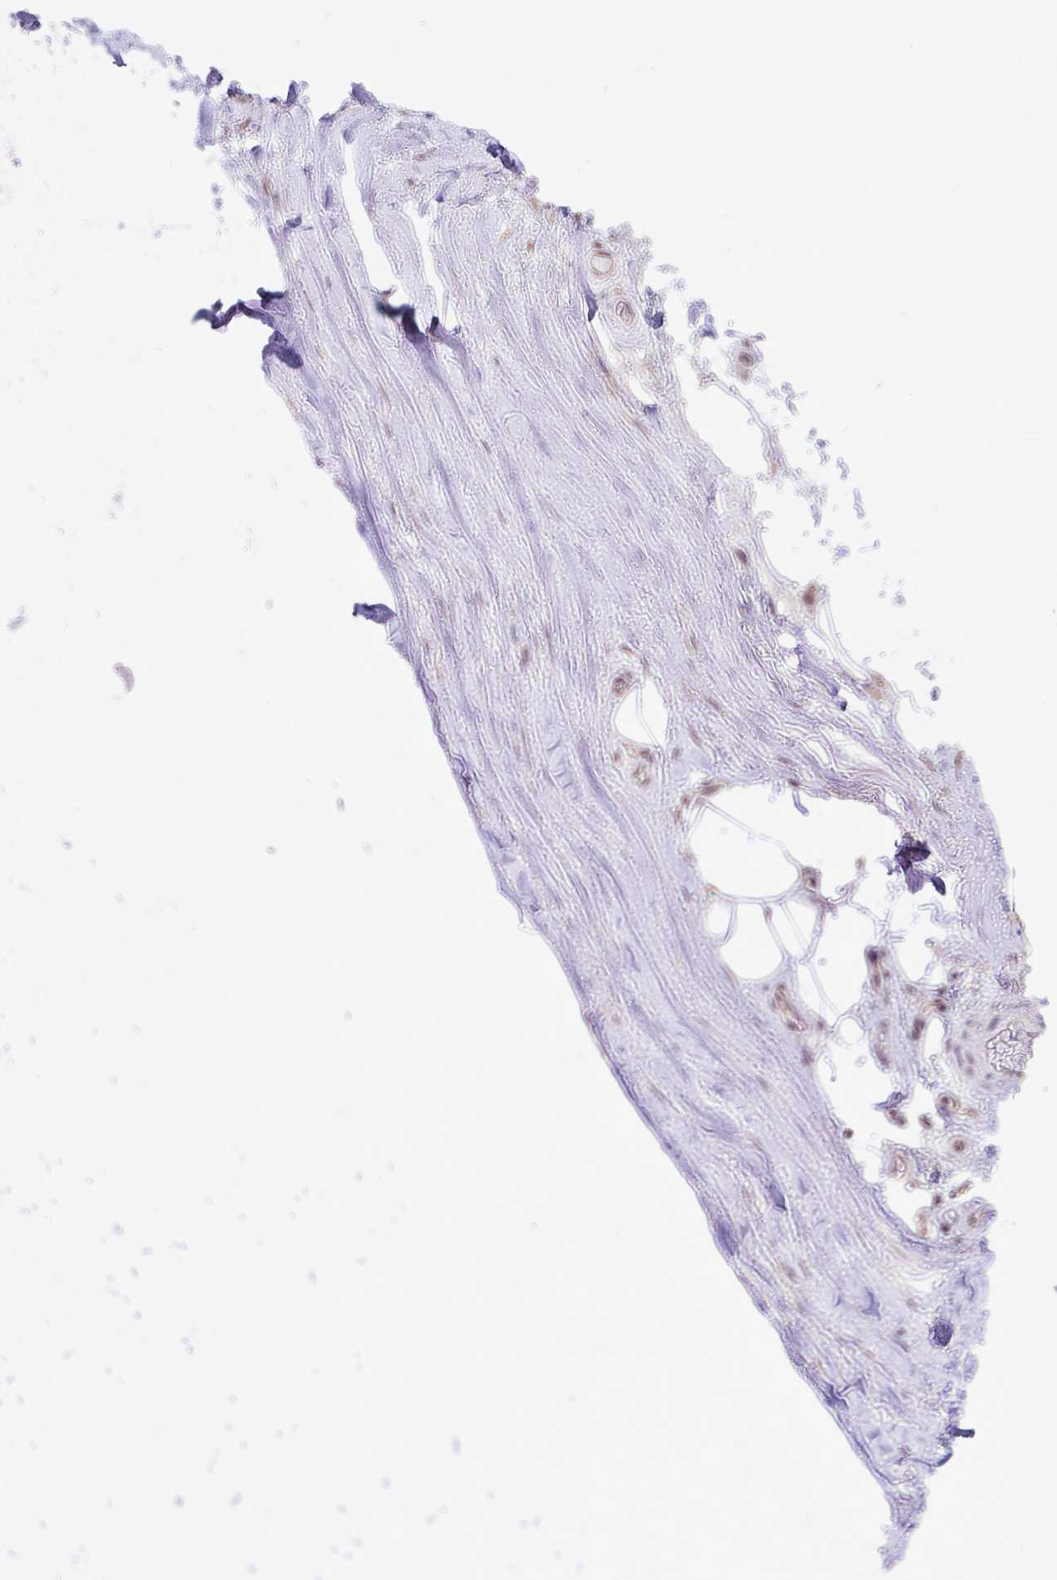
{"staining": {"intensity": "negative", "quantity": "none", "location": "none"}, "tissue": "adipose tissue", "cell_type": "Adipocytes", "image_type": "normal", "snomed": [{"axis": "morphology", "description": "Normal tissue, NOS"}, {"axis": "topography", "description": "Lymph node"}, {"axis": "topography", "description": "Cartilage tissue"}, {"axis": "topography", "description": "Nasopharynx"}], "caption": "The histopathology image shows no staining of adipocytes in unremarkable adipose tissue. (DAB (3,3'-diaminobenzidine) IHC with hematoxylin counter stain).", "gene": "CYP20A1", "patient": {"sex": "male", "age": 63}}